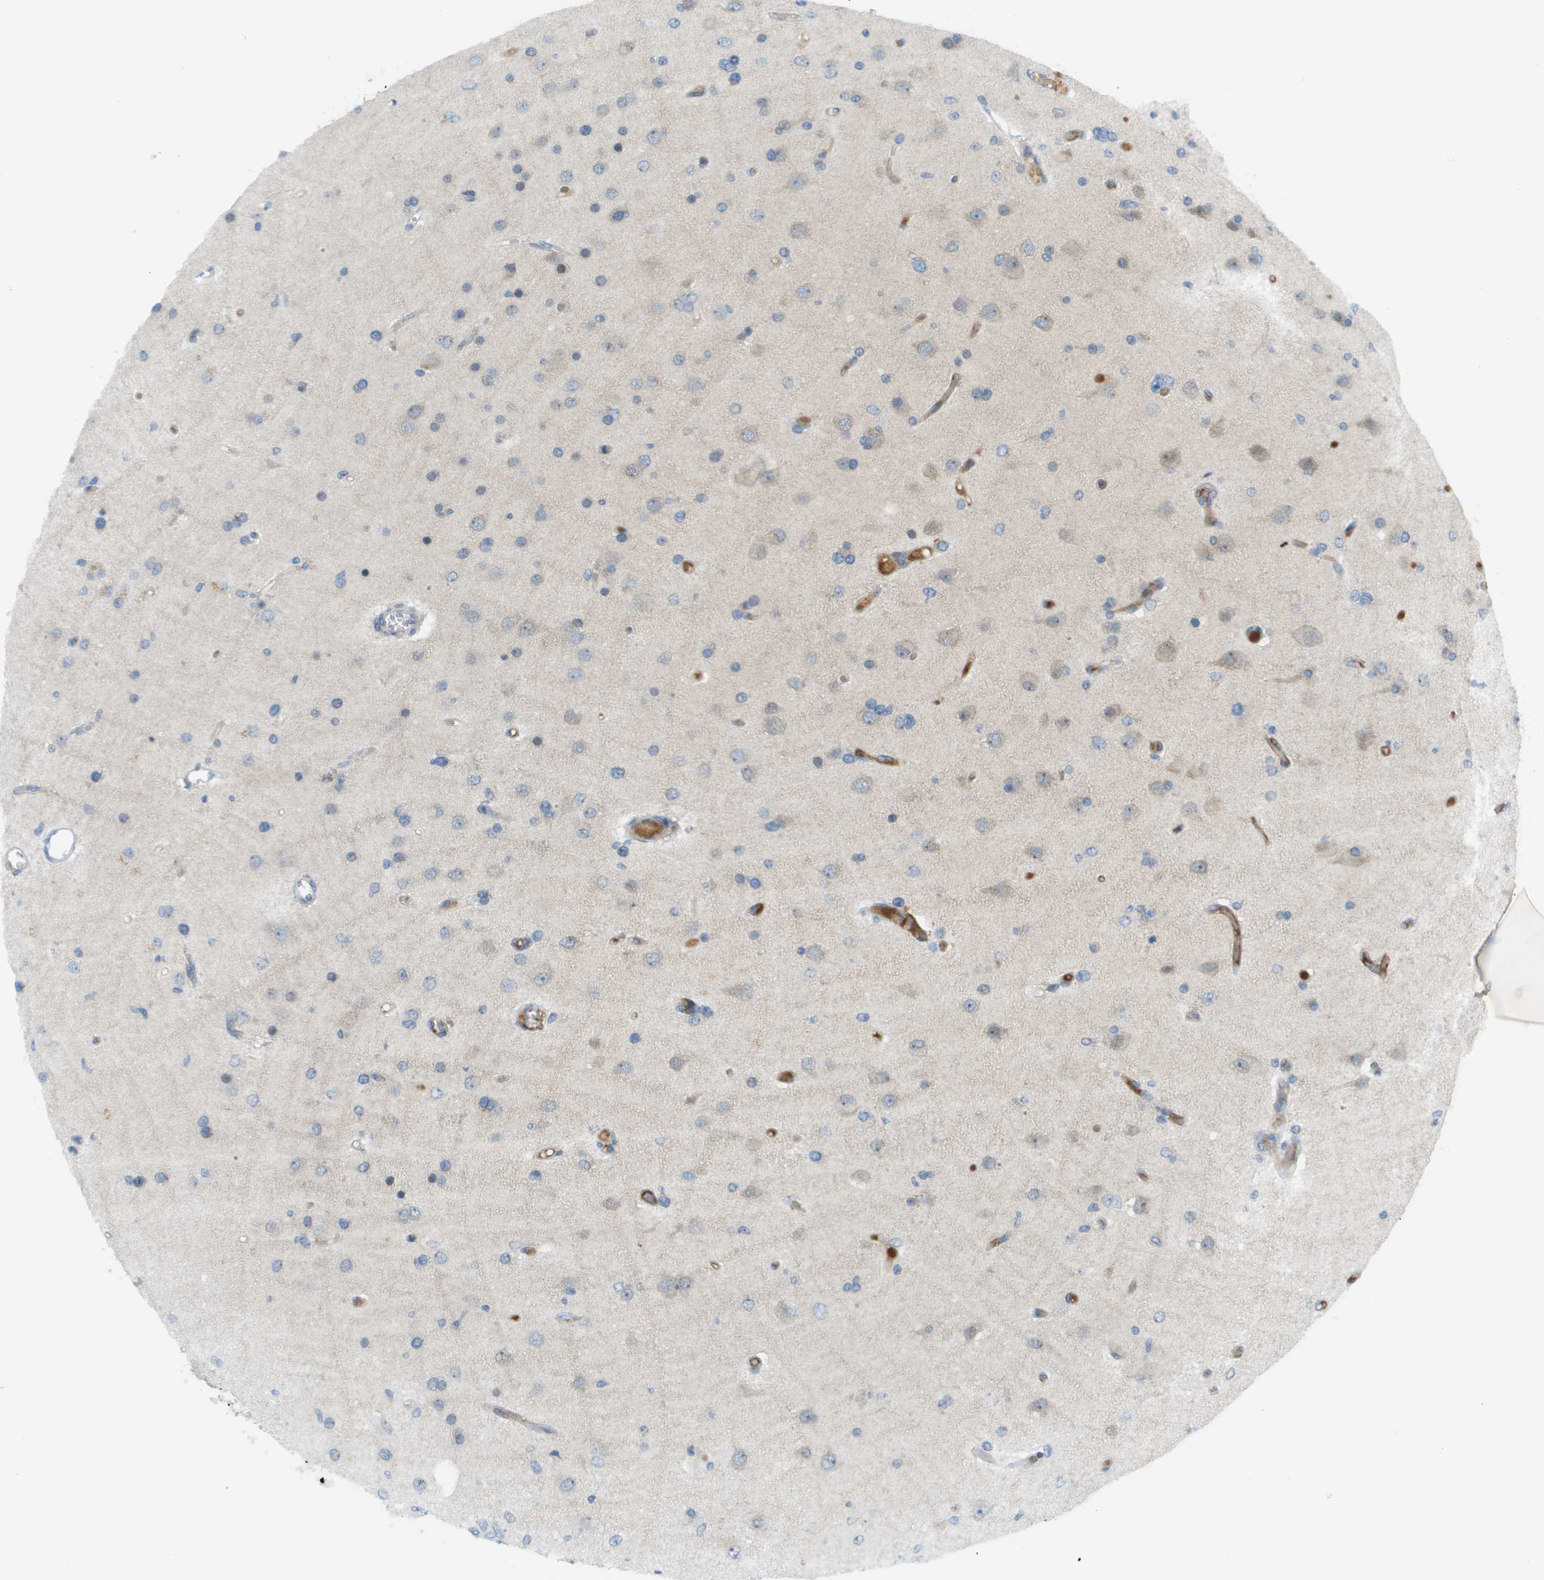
{"staining": {"intensity": "weak", "quantity": "<25%", "location": "nuclear"}, "tissue": "glioma", "cell_type": "Tumor cells", "image_type": "cancer", "snomed": [{"axis": "morphology", "description": "Normal tissue, NOS"}, {"axis": "morphology", "description": "Glioma, malignant, High grade"}, {"axis": "topography", "description": "Cerebral cortex"}], "caption": "Tumor cells are negative for protein expression in human glioma.", "gene": "CACNB4", "patient": {"sex": "male", "age": 77}}